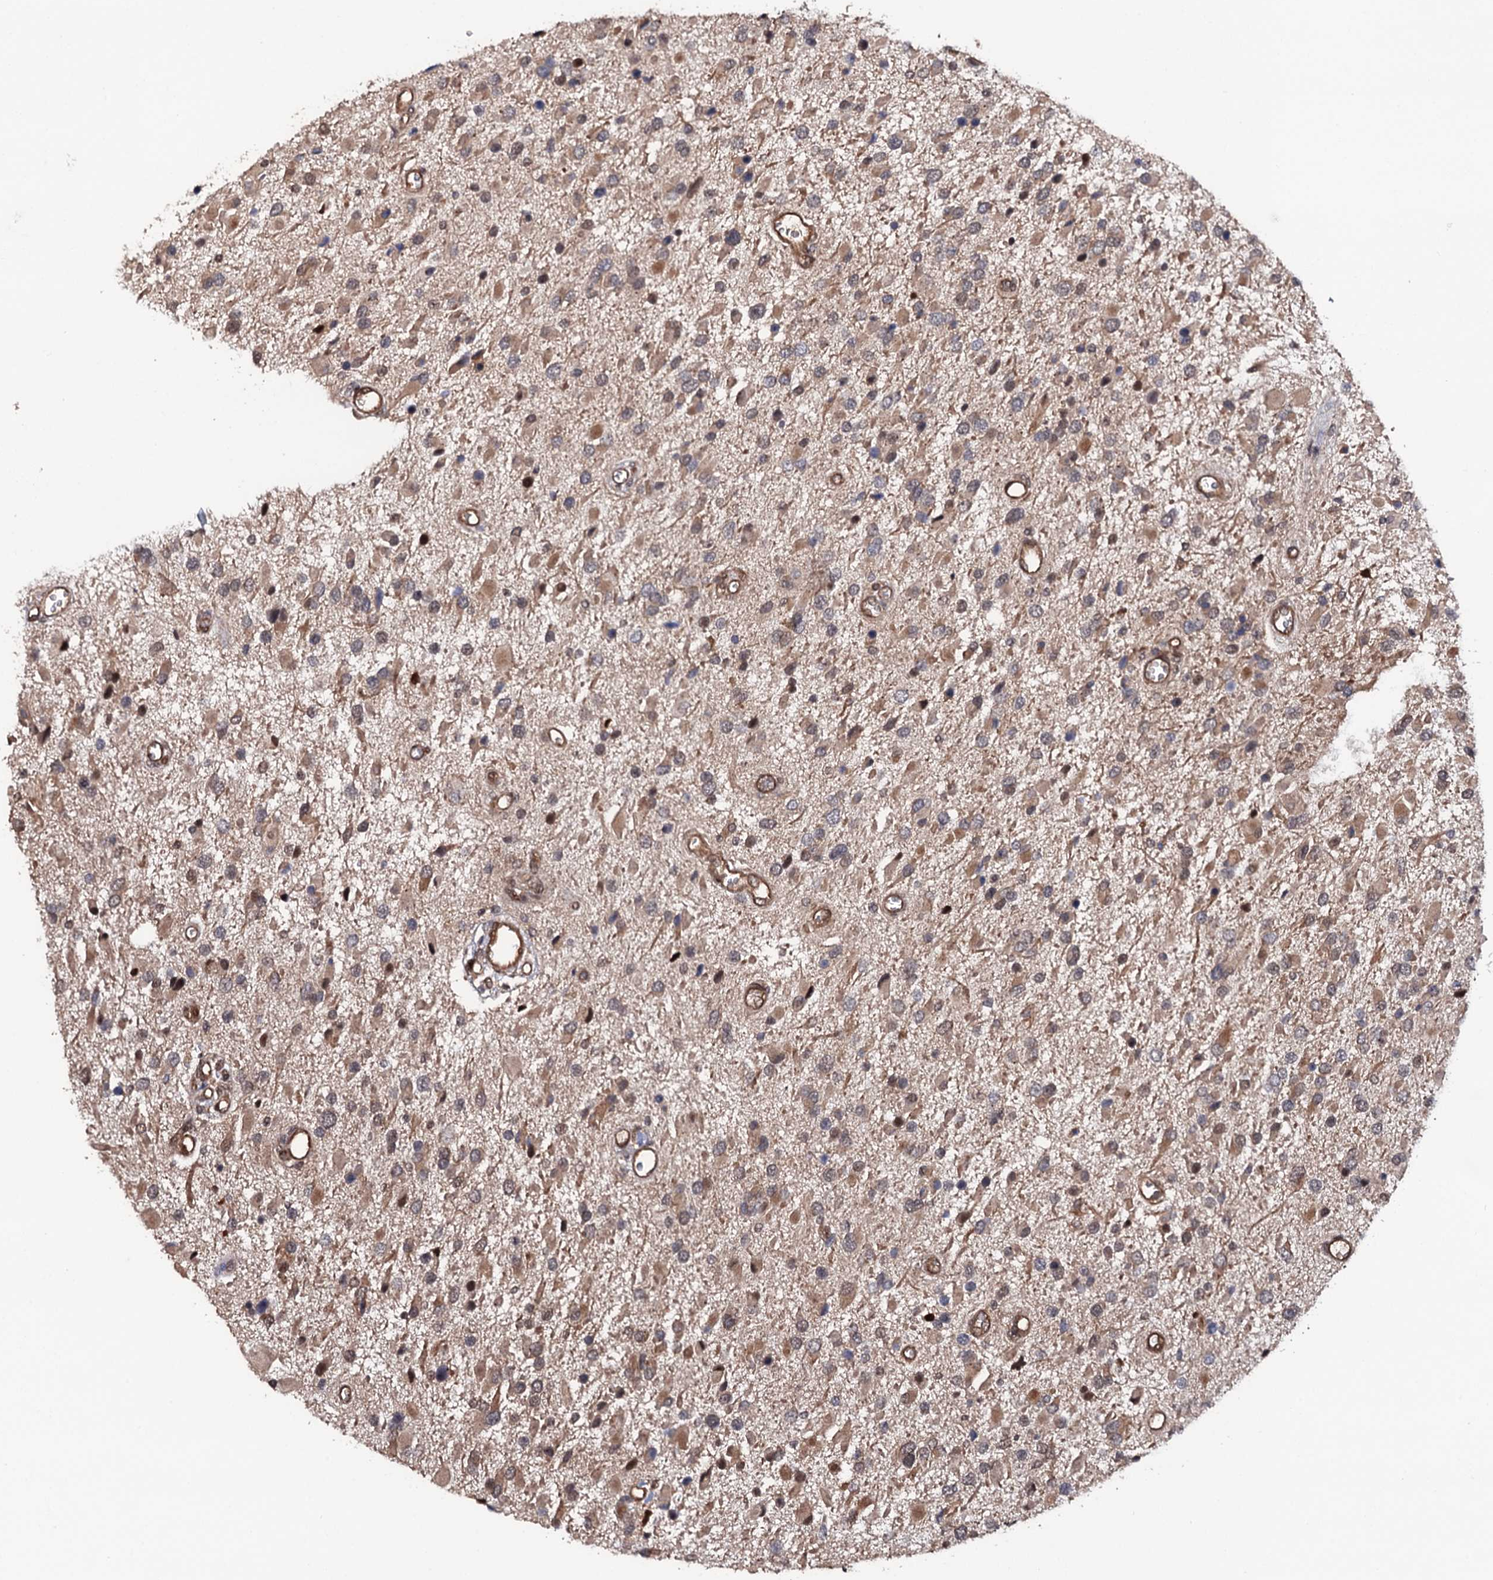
{"staining": {"intensity": "moderate", "quantity": "25%-75%", "location": "cytoplasmic/membranous"}, "tissue": "glioma", "cell_type": "Tumor cells", "image_type": "cancer", "snomed": [{"axis": "morphology", "description": "Glioma, malignant, High grade"}, {"axis": "topography", "description": "Brain"}], "caption": "Immunohistochemical staining of human malignant high-grade glioma reveals medium levels of moderate cytoplasmic/membranous protein expression in about 25%-75% of tumor cells.", "gene": "CDC23", "patient": {"sex": "male", "age": 53}}